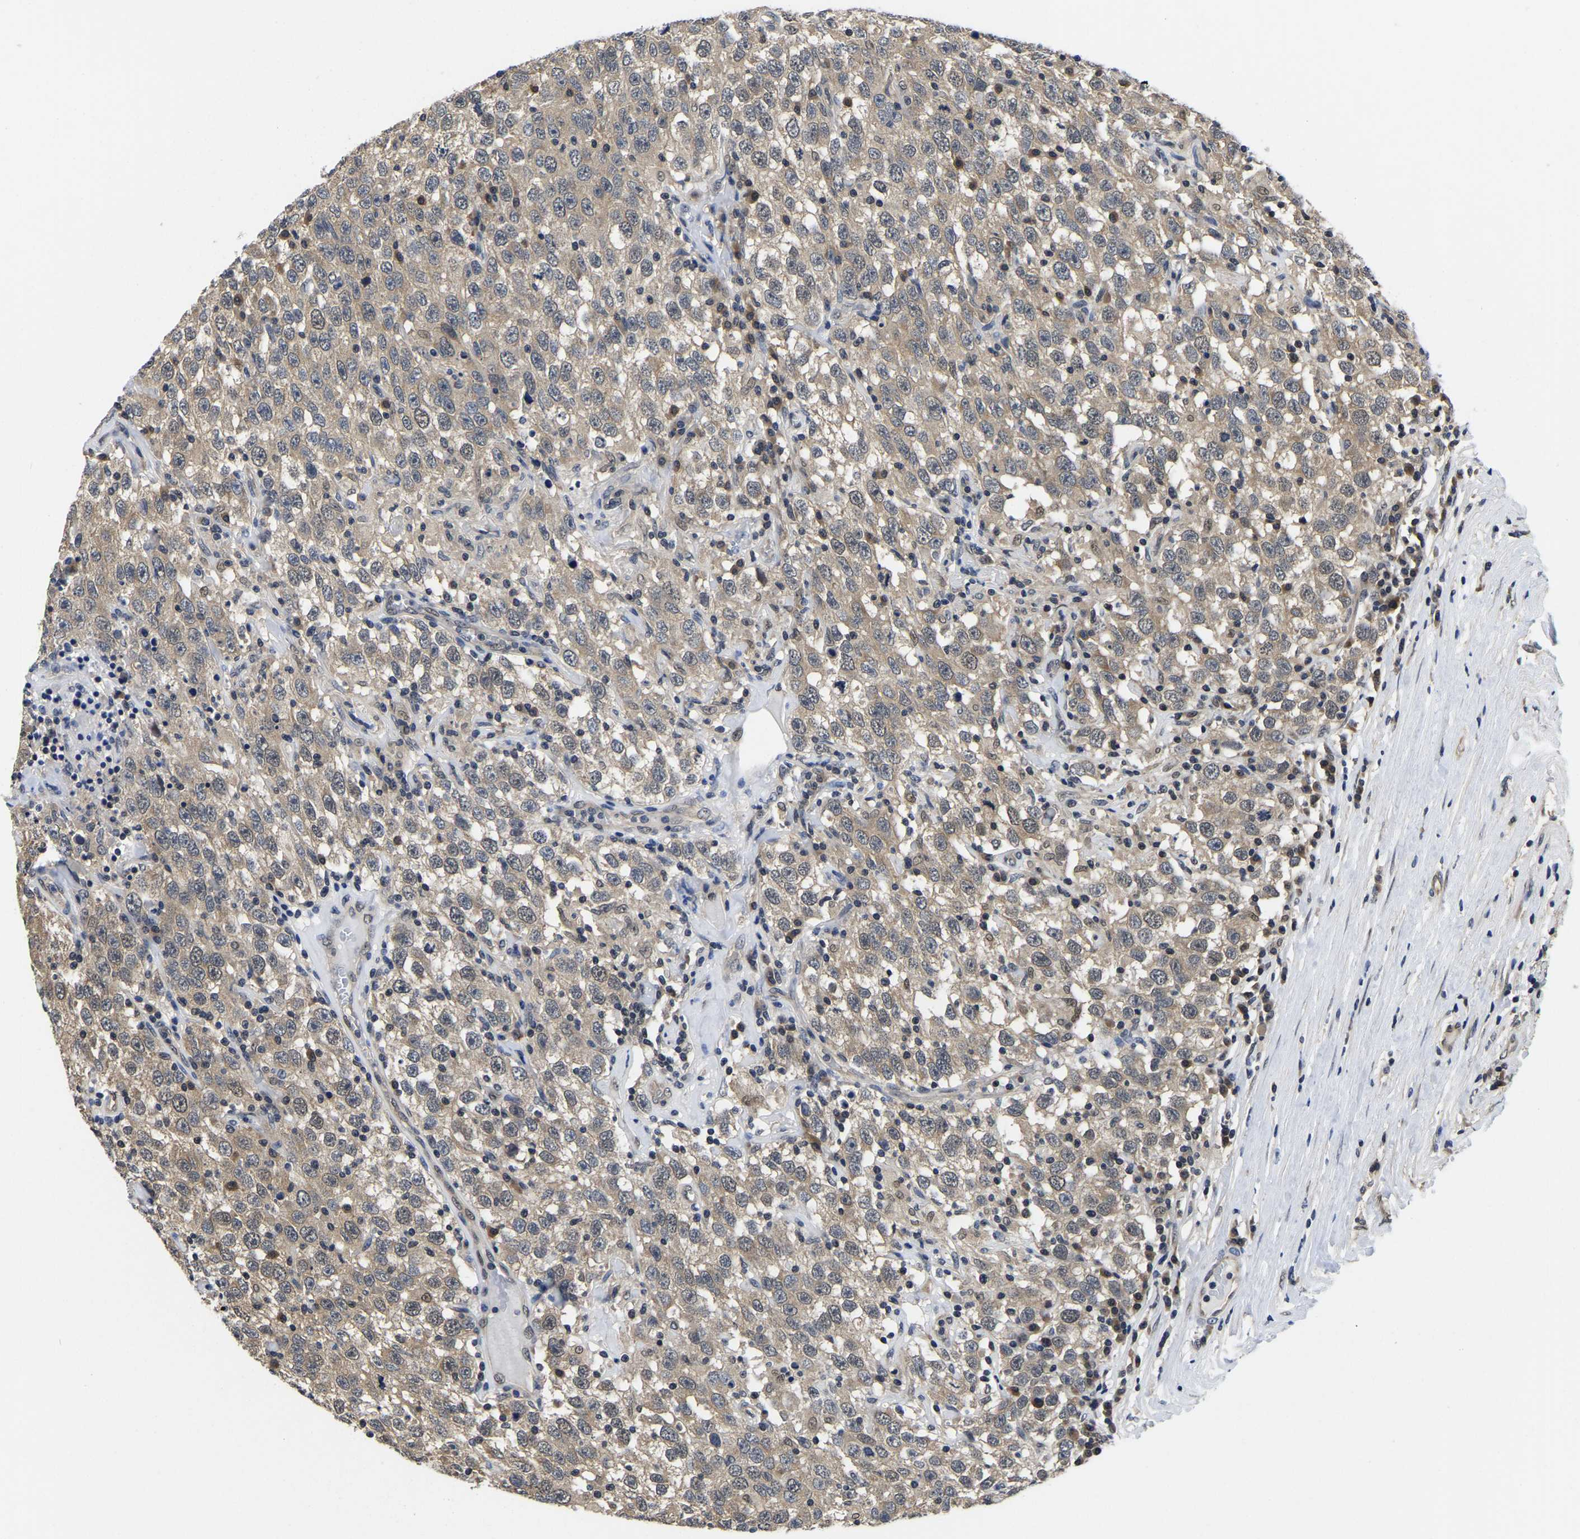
{"staining": {"intensity": "weak", "quantity": ">75%", "location": "cytoplasmic/membranous"}, "tissue": "testis cancer", "cell_type": "Tumor cells", "image_type": "cancer", "snomed": [{"axis": "morphology", "description": "Seminoma, NOS"}, {"axis": "topography", "description": "Testis"}], "caption": "Testis cancer (seminoma) stained with DAB (3,3'-diaminobenzidine) immunohistochemistry (IHC) reveals low levels of weak cytoplasmic/membranous staining in about >75% of tumor cells.", "gene": "MCOLN2", "patient": {"sex": "male", "age": 41}}